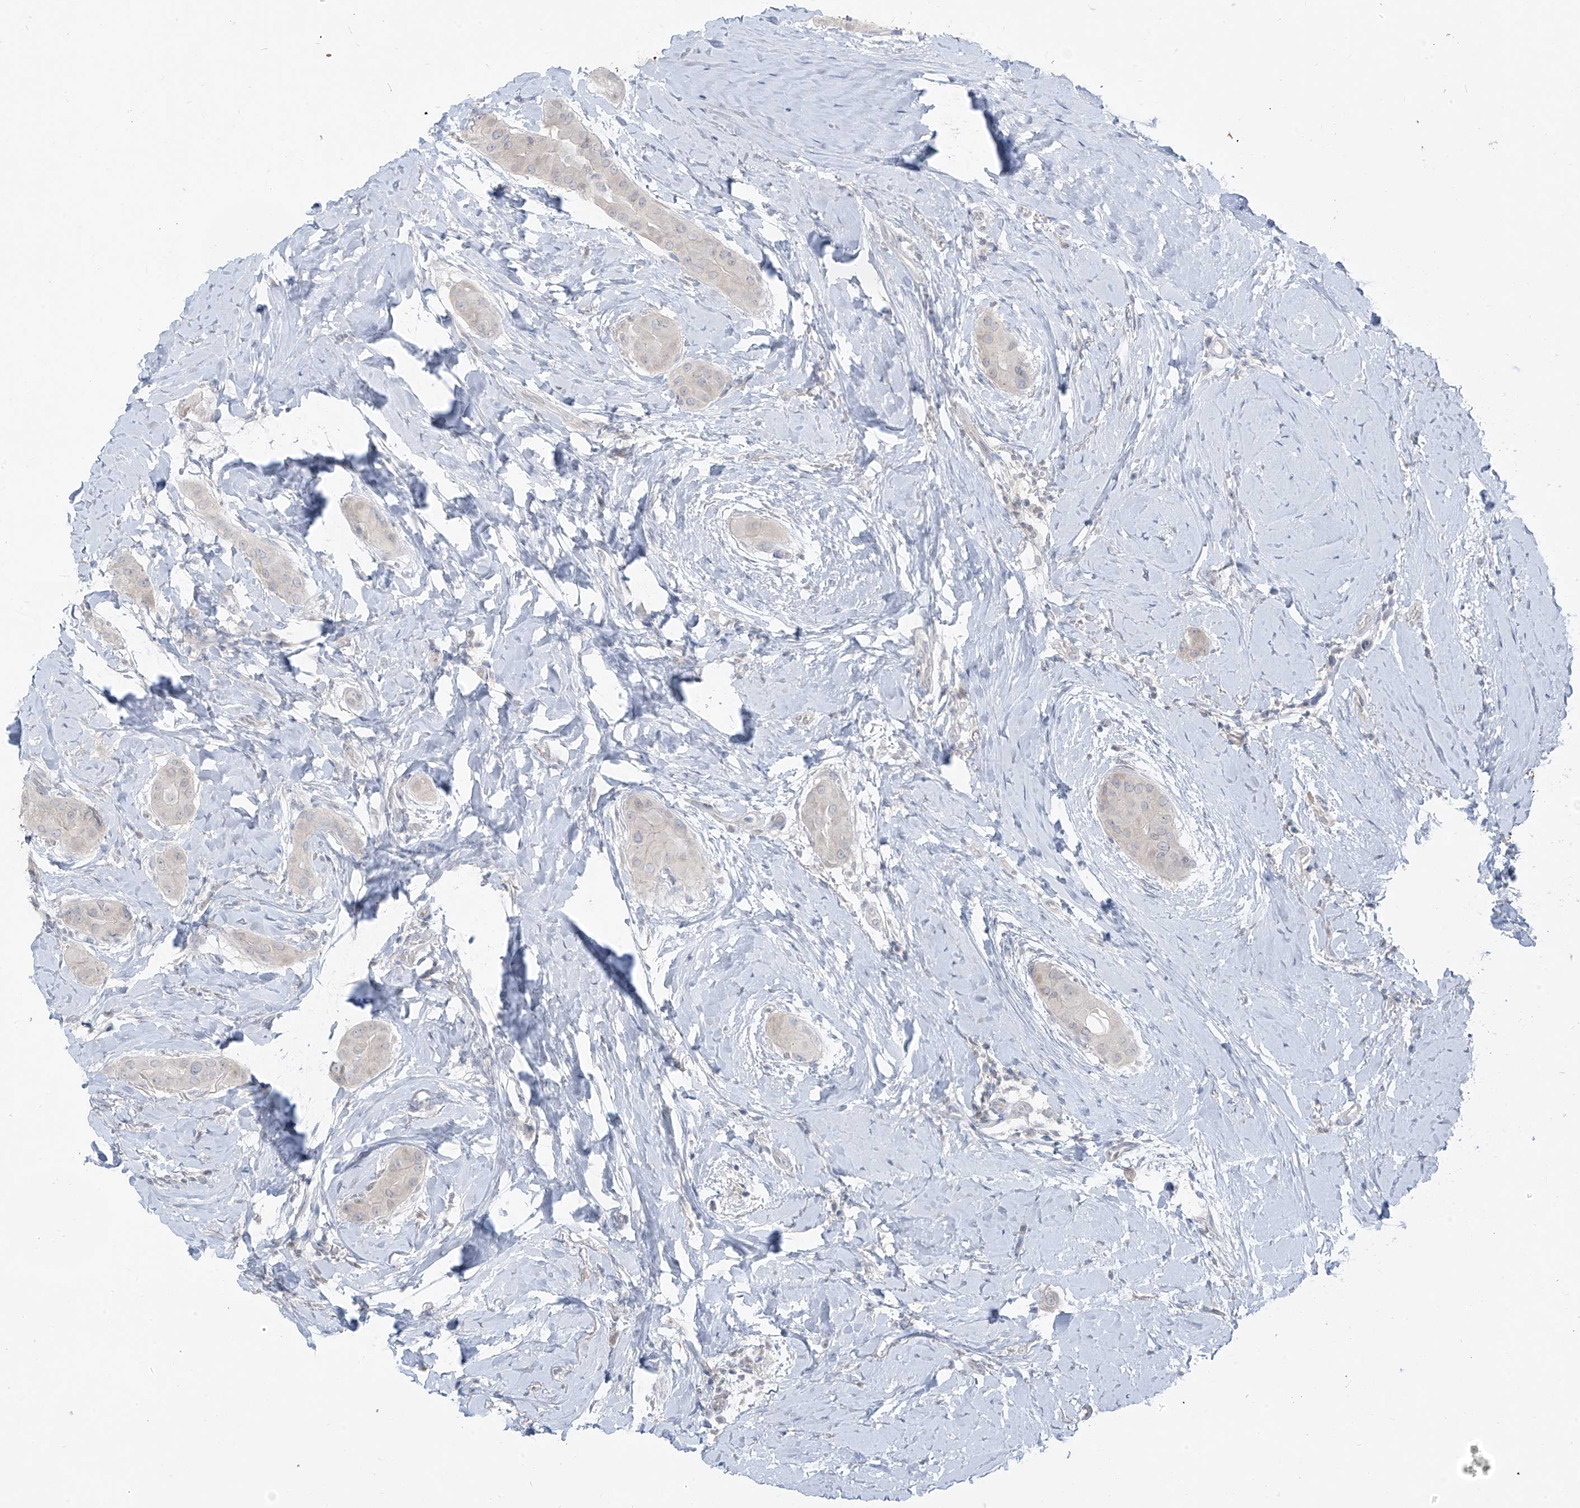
{"staining": {"intensity": "negative", "quantity": "none", "location": "none"}, "tissue": "thyroid cancer", "cell_type": "Tumor cells", "image_type": "cancer", "snomed": [{"axis": "morphology", "description": "Papillary adenocarcinoma, NOS"}, {"axis": "topography", "description": "Thyroid gland"}], "caption": "IHC of papillary adenocarcinoma (thyroid) shows no expression in tumor cells.", "gene": "OSBPL7", "patient": {"sex": "male", "age": 33}}